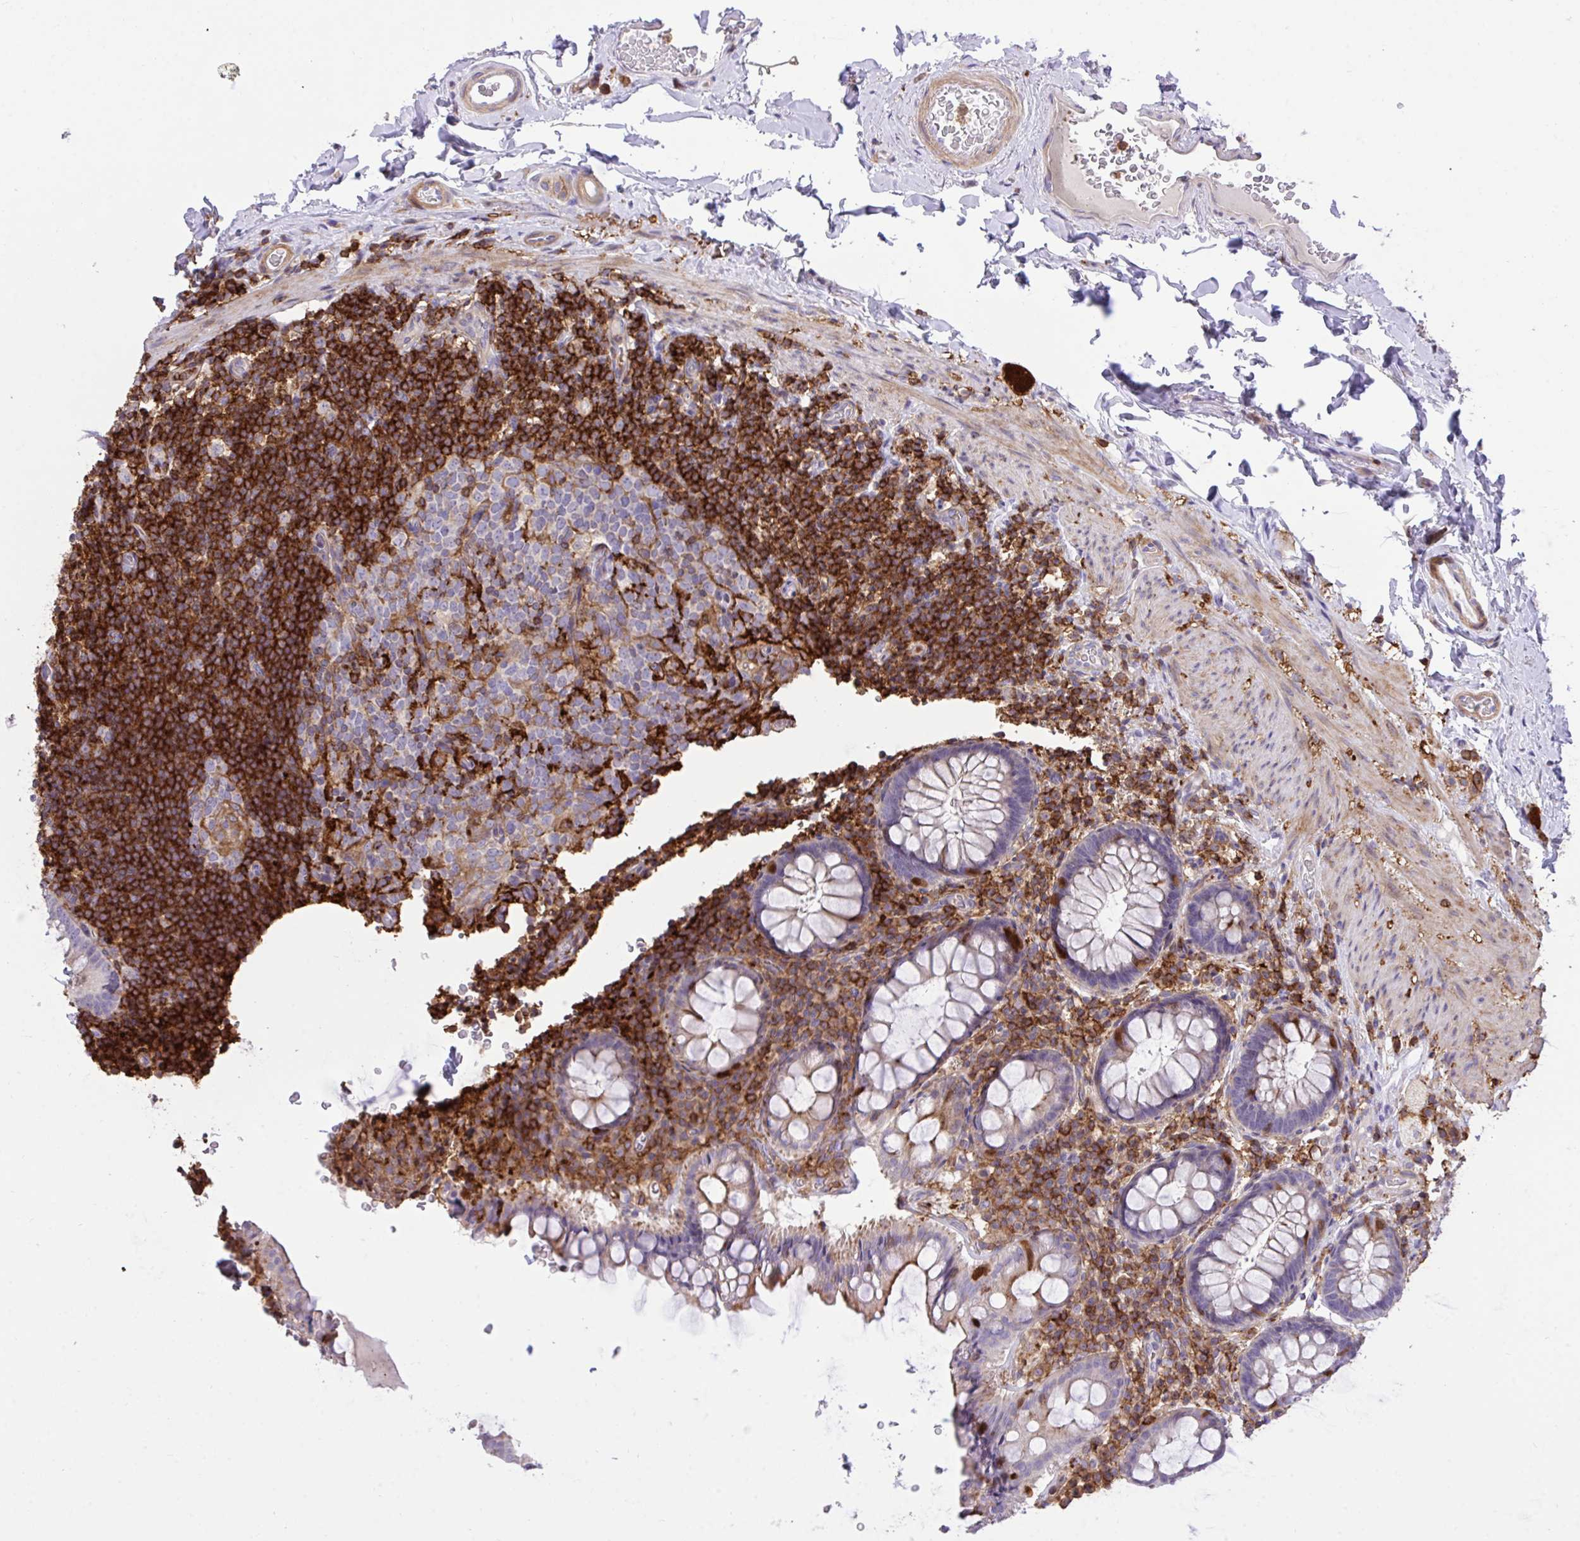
{"staining": {"intensity": "strong", "quantity": "<25%", "location": "cytoplasmic/membranous"}, "tissue": "rectum", "cell_type": "Glandular cells", "image_type": "normal", "snomed": [{"axis": "morphology", "description": "Normal tissue, NOS"}, {"axis": "topography", "description": "Rectum"}, {"axis": "topography", "description": "Peripheral nerve tissue"}], "caption": "Brown immunohistochemical staining in normal rectum shows strong cytoplasmic/membranous positivity in approximately <25% of glandular cells. (IHC, brightfield microscopy, high magnification).", "gene": "ERI1", "patient": {"sex": "female", "age": 69}}